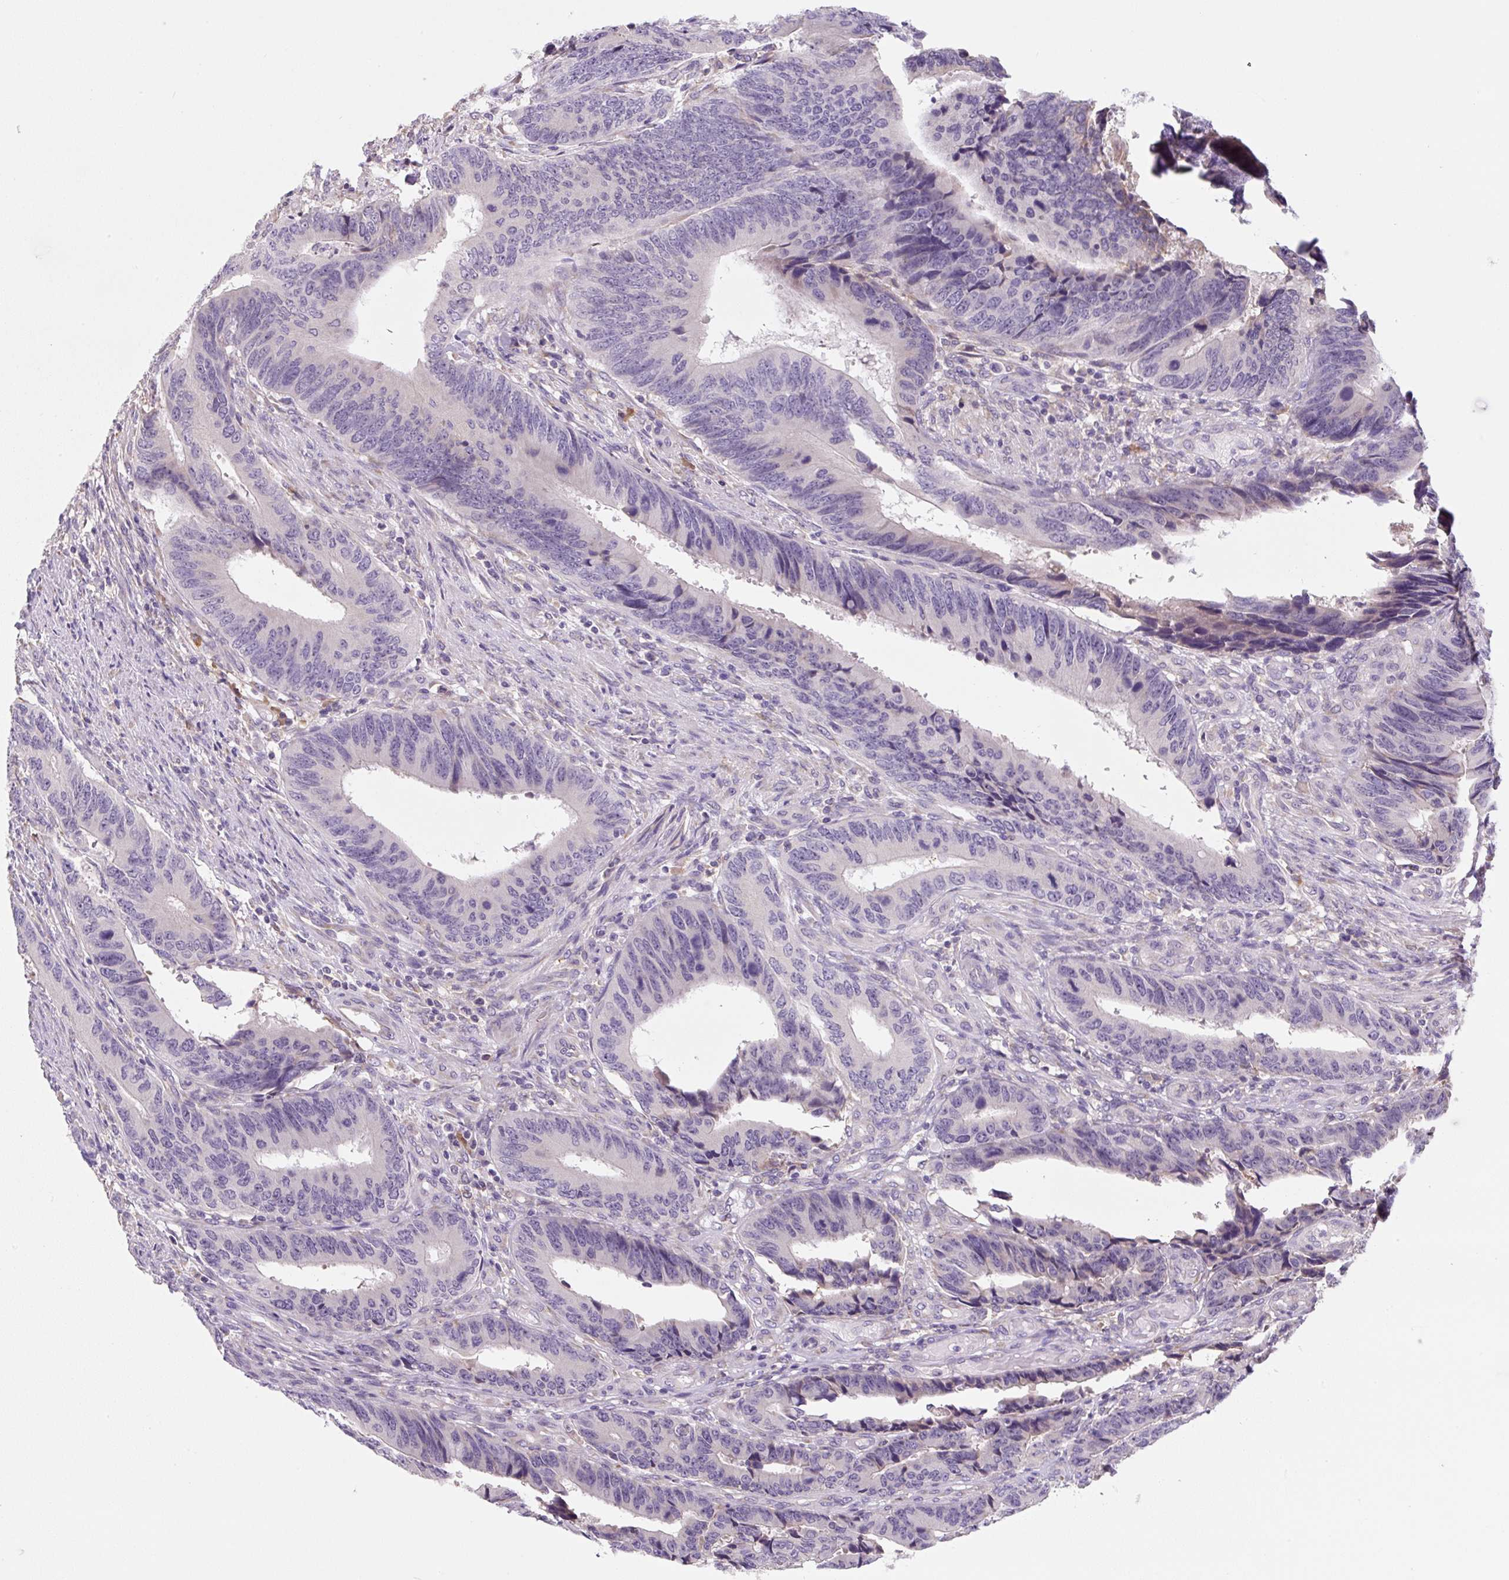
{"staining": {"intensity": "negative", "quantity": "none", "location": "none"}, "tissue": "colorectal cancer", "cell_type": "Tumor cells", "image_type": "cancer", "snomed": [{"axis": "morphology", "description": "Adenocarcinoma, NOS"}, {"axis": "topography", "description": "Colon"}], "caption": "This is an immunohistochemistry micrograph of human colorectal cancer (adenocarcinoma). There is no staining in tumor cells.", "gene": "FZD5", "patient": {"sex": "male", "age": 87}}